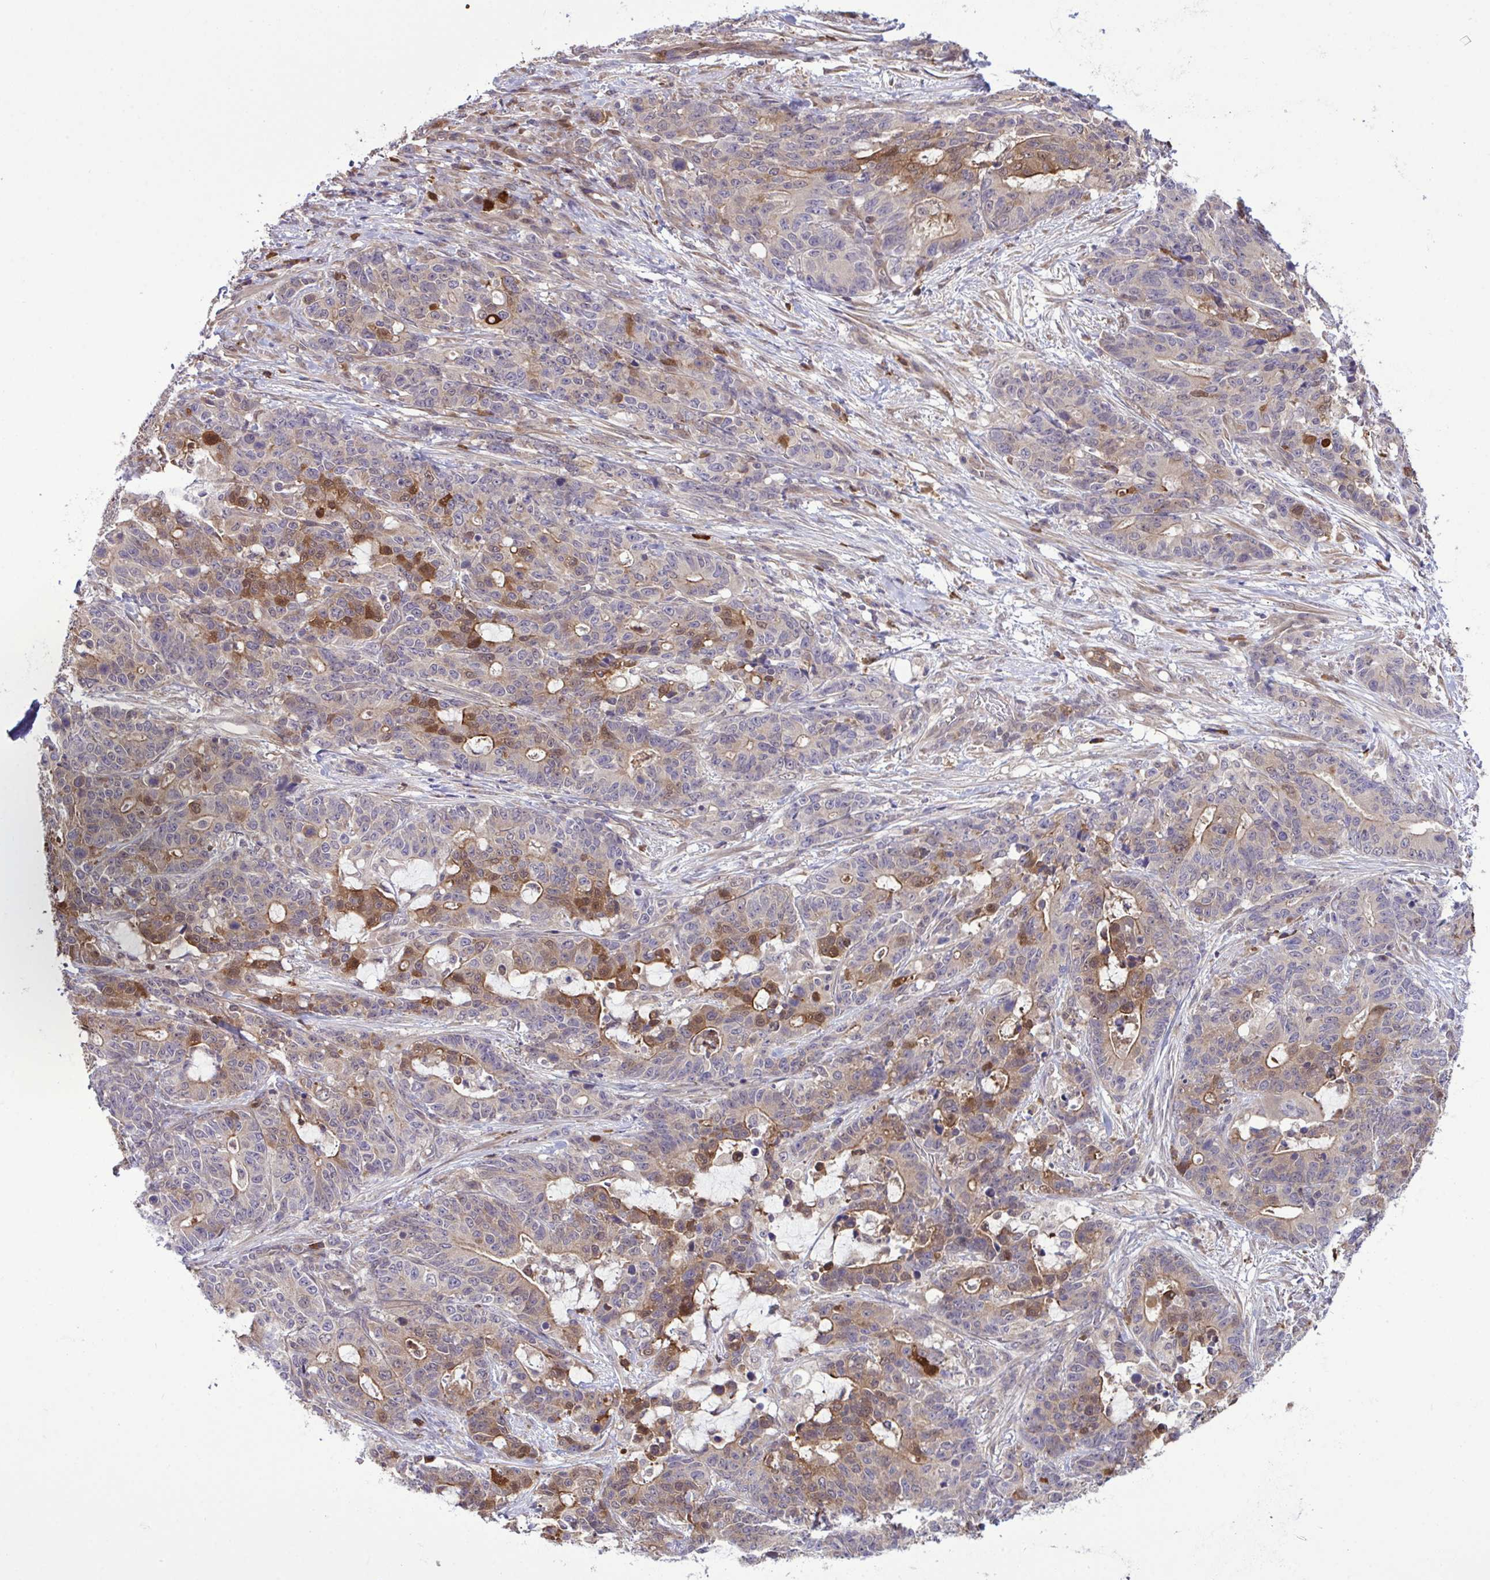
{"staining": {"intensity": "moderate", "quantity": "25%-75%", "location": "cytoplasmic/membranous"}, "tissue": "stomach cancer", "cell_type": "Tumor cells", "image_type": "cancer", "snomed": [{"axis": "morphology", "description": "Normal tissue, NOS"}, {"axis": "morphology", "description": "Adenocarcinoma, NOS"}, {"axis": "topography", "description": "Stomach"}], "caption": "Immunohistochemistry (IHC) (DAB) staining of human stomach adenocarcinoma reveals moderate cytoplasmic/membranous protein staining in about 25%-75% of tumor cells.", "gene": "CMPK1", "patient": {"sex": "female", "age": 64}}